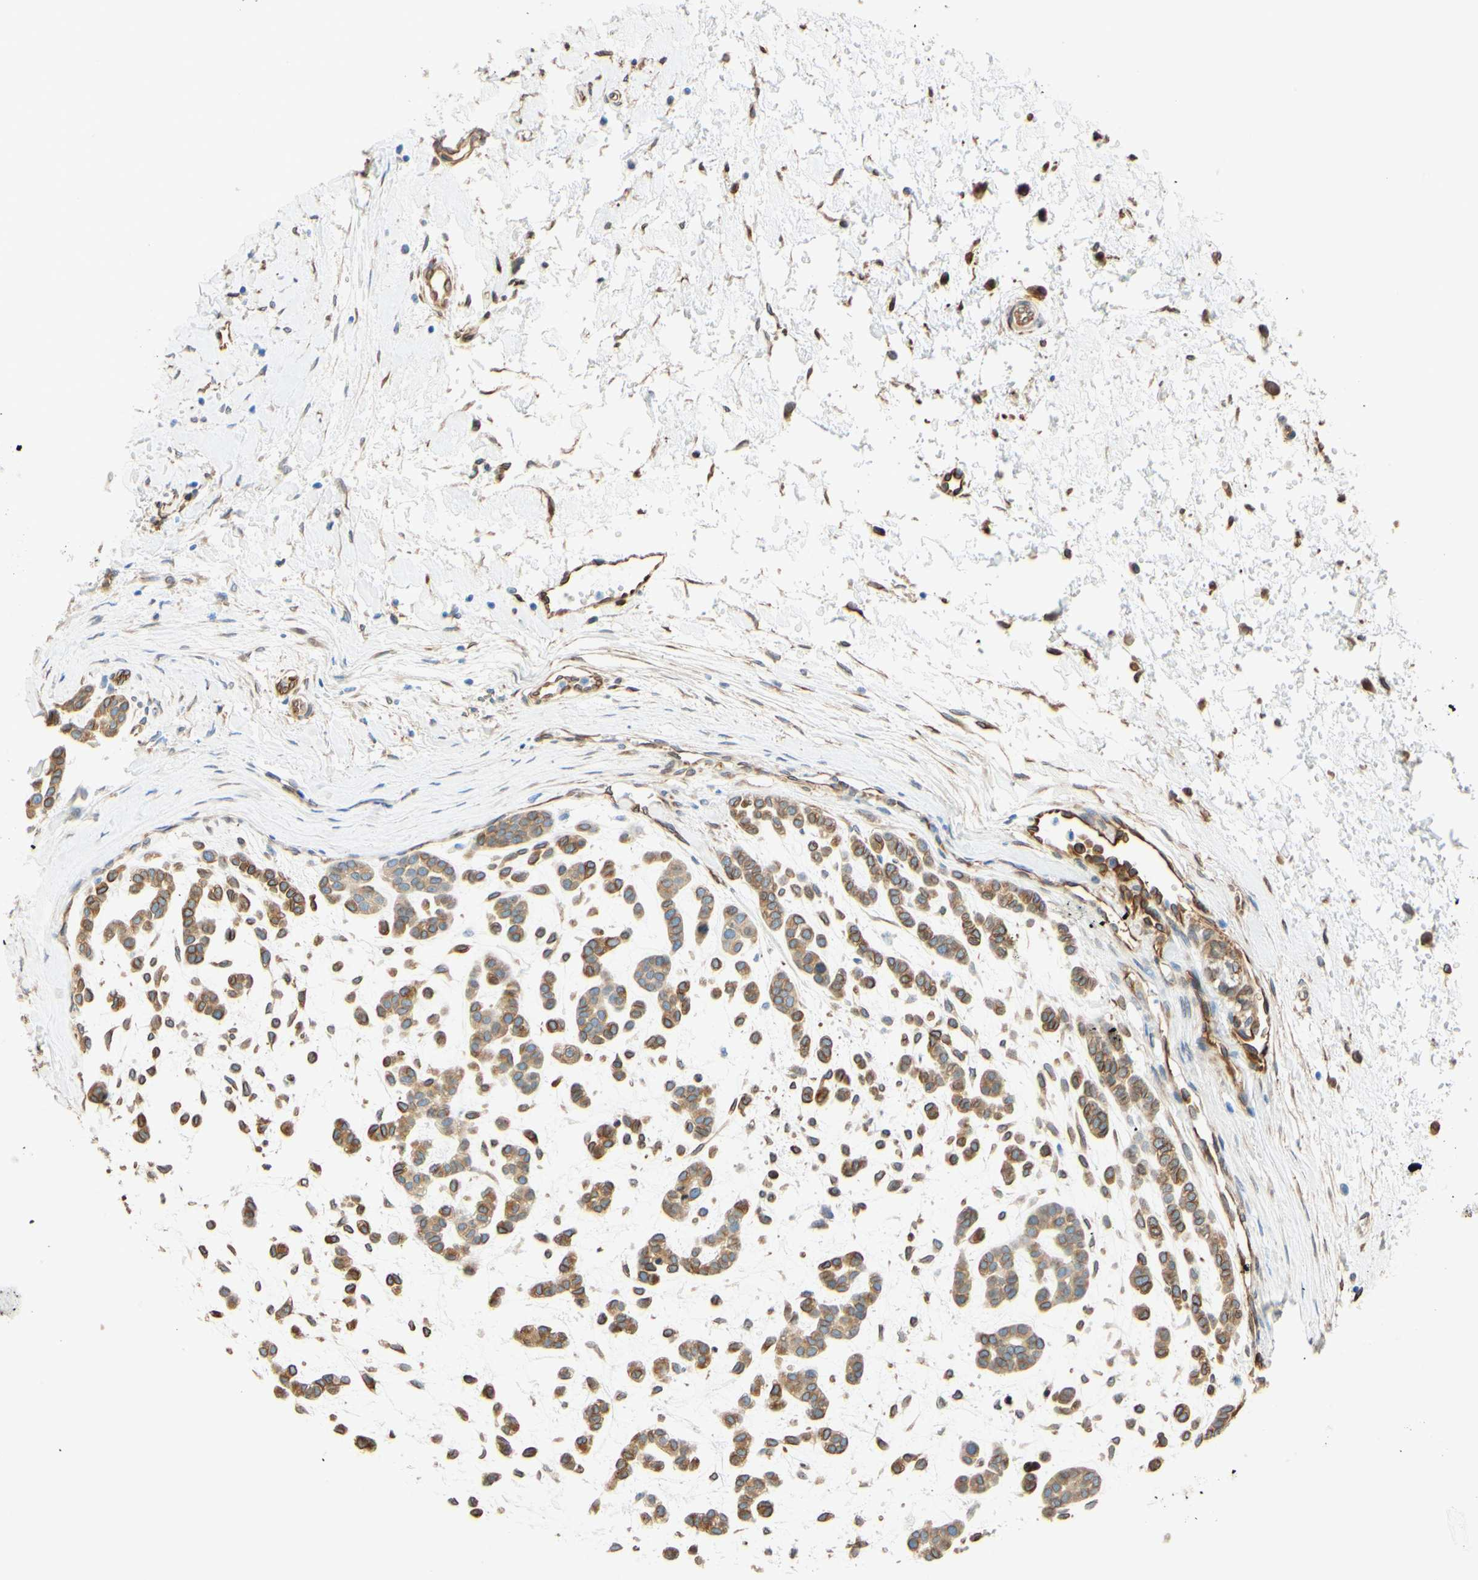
{"staining": {"intensity": "moderate", "quantity": ">75%", "location": "cytoplasmic/membranous,nuclear"}, "tissue": "head and neck cancer", "cell_type": "Tumor cells", "image_type": "cancer", "snomed": [{"axis": "morphology", "description": "Adenocarcinoma, NOS"}, {"axis": "morphology", "description": "Adenoma, NOS"}, {"axis": "topography", "description": "Head-Neck"}], "caption": "The micrograph demonstrates a brown stain indicating the presence of a protein in the cytoplasmic/membranous and nuclear of tumor cells in head and neck adenocarcinoma.", "gene": "ENDOD1", "patient": {"sex": "female", "age": 55}}